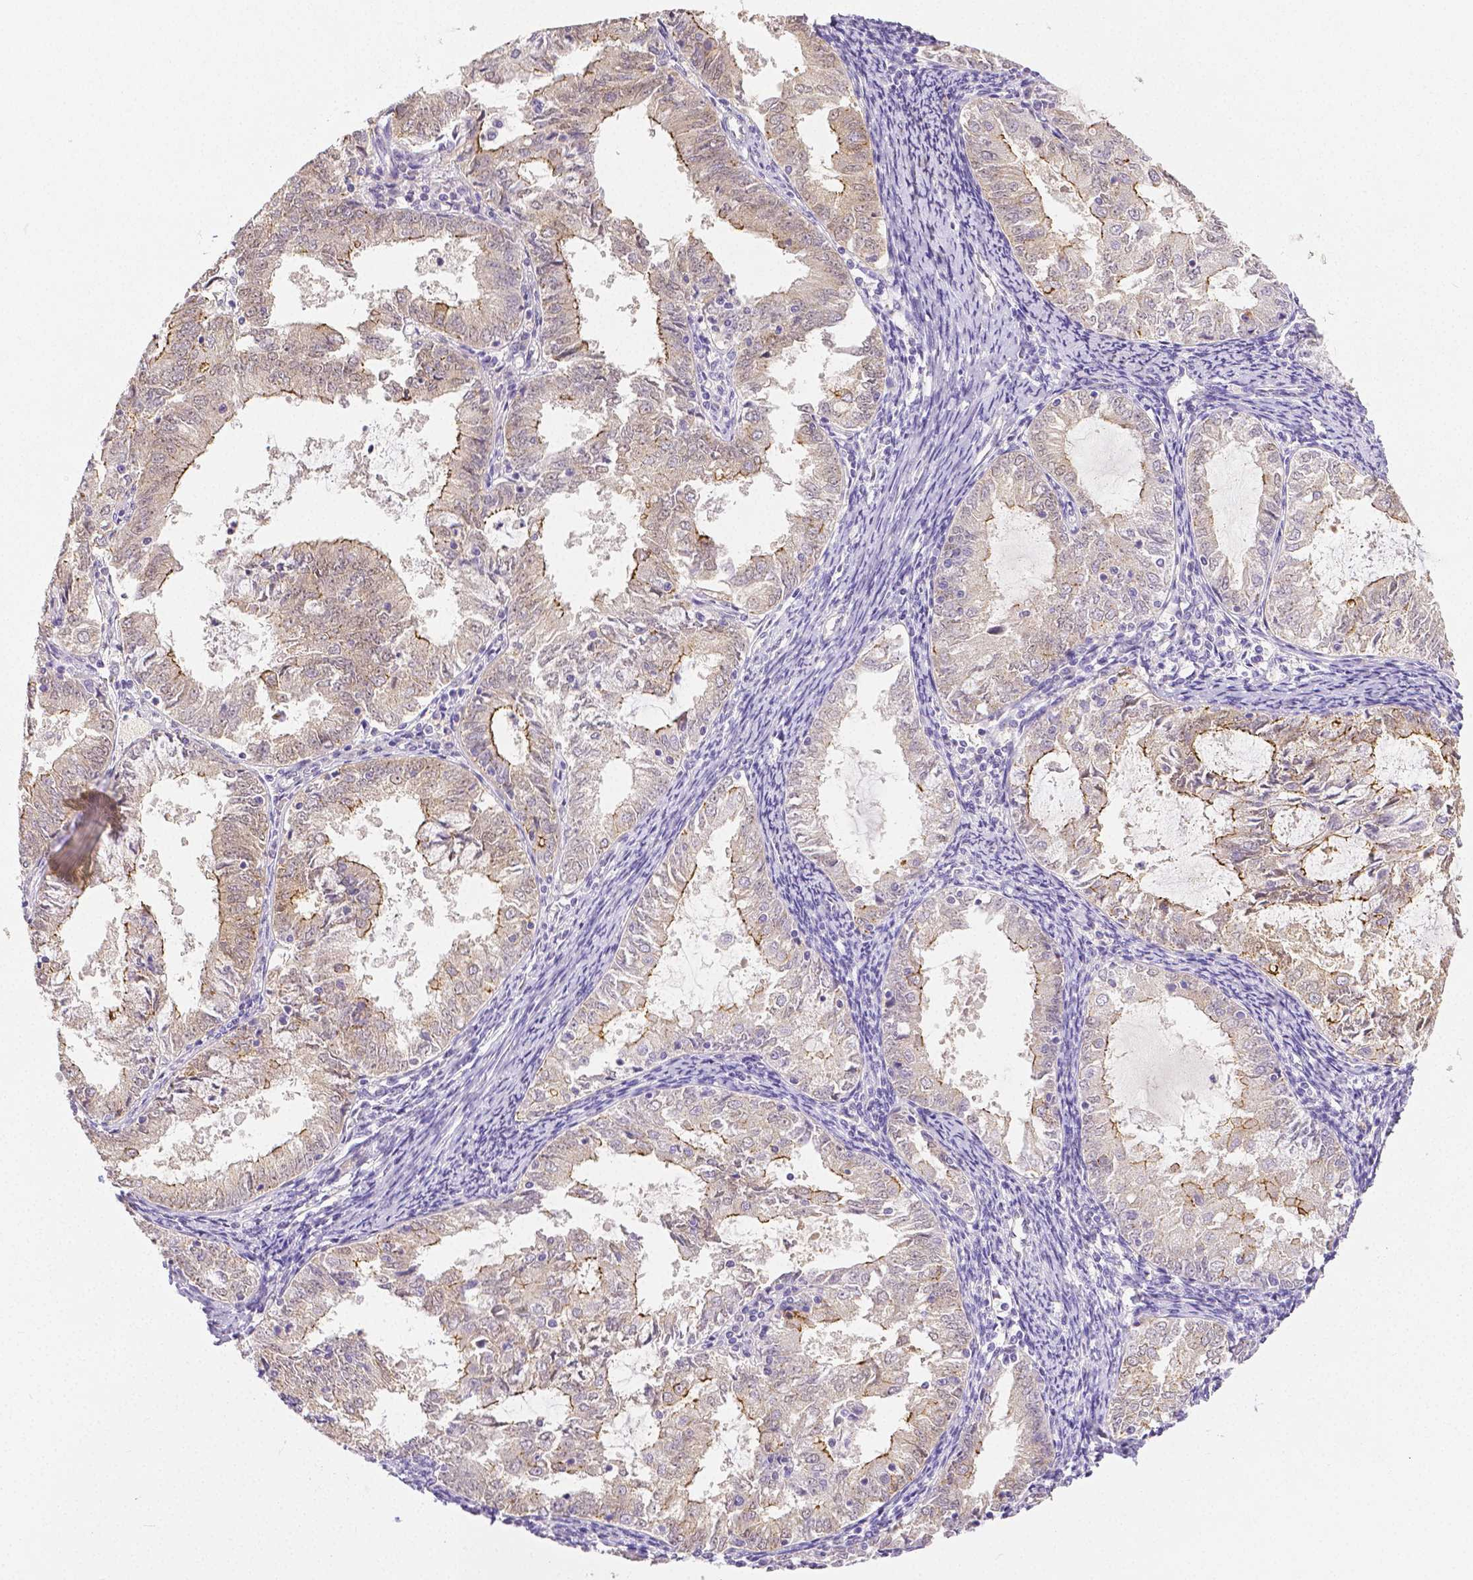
{"staining": {"intensity": "moderate", "quantity": "<25%", "location": "cytoplasmic/membranous"}, "tissue": "endometrial cancer", "cell_type": "Tumor cells", "image_type": "cancer", "snomed": [{"axis": "morphology", "description": "Adenocarcinoma, NOS"}, {"axis": "topography", "description": "Endometrium"}], "caption": "Immunohistochemical staining of adenocarcinoma (endometrial) reveals low levels of moderate cytoplasmic/membranous expression in about <25% of tumor cells. (Brightfield microscopy of DAB IHC at high magnification).", "gene": "OCLN", "patient": {"sex": "female", "age": 57}}